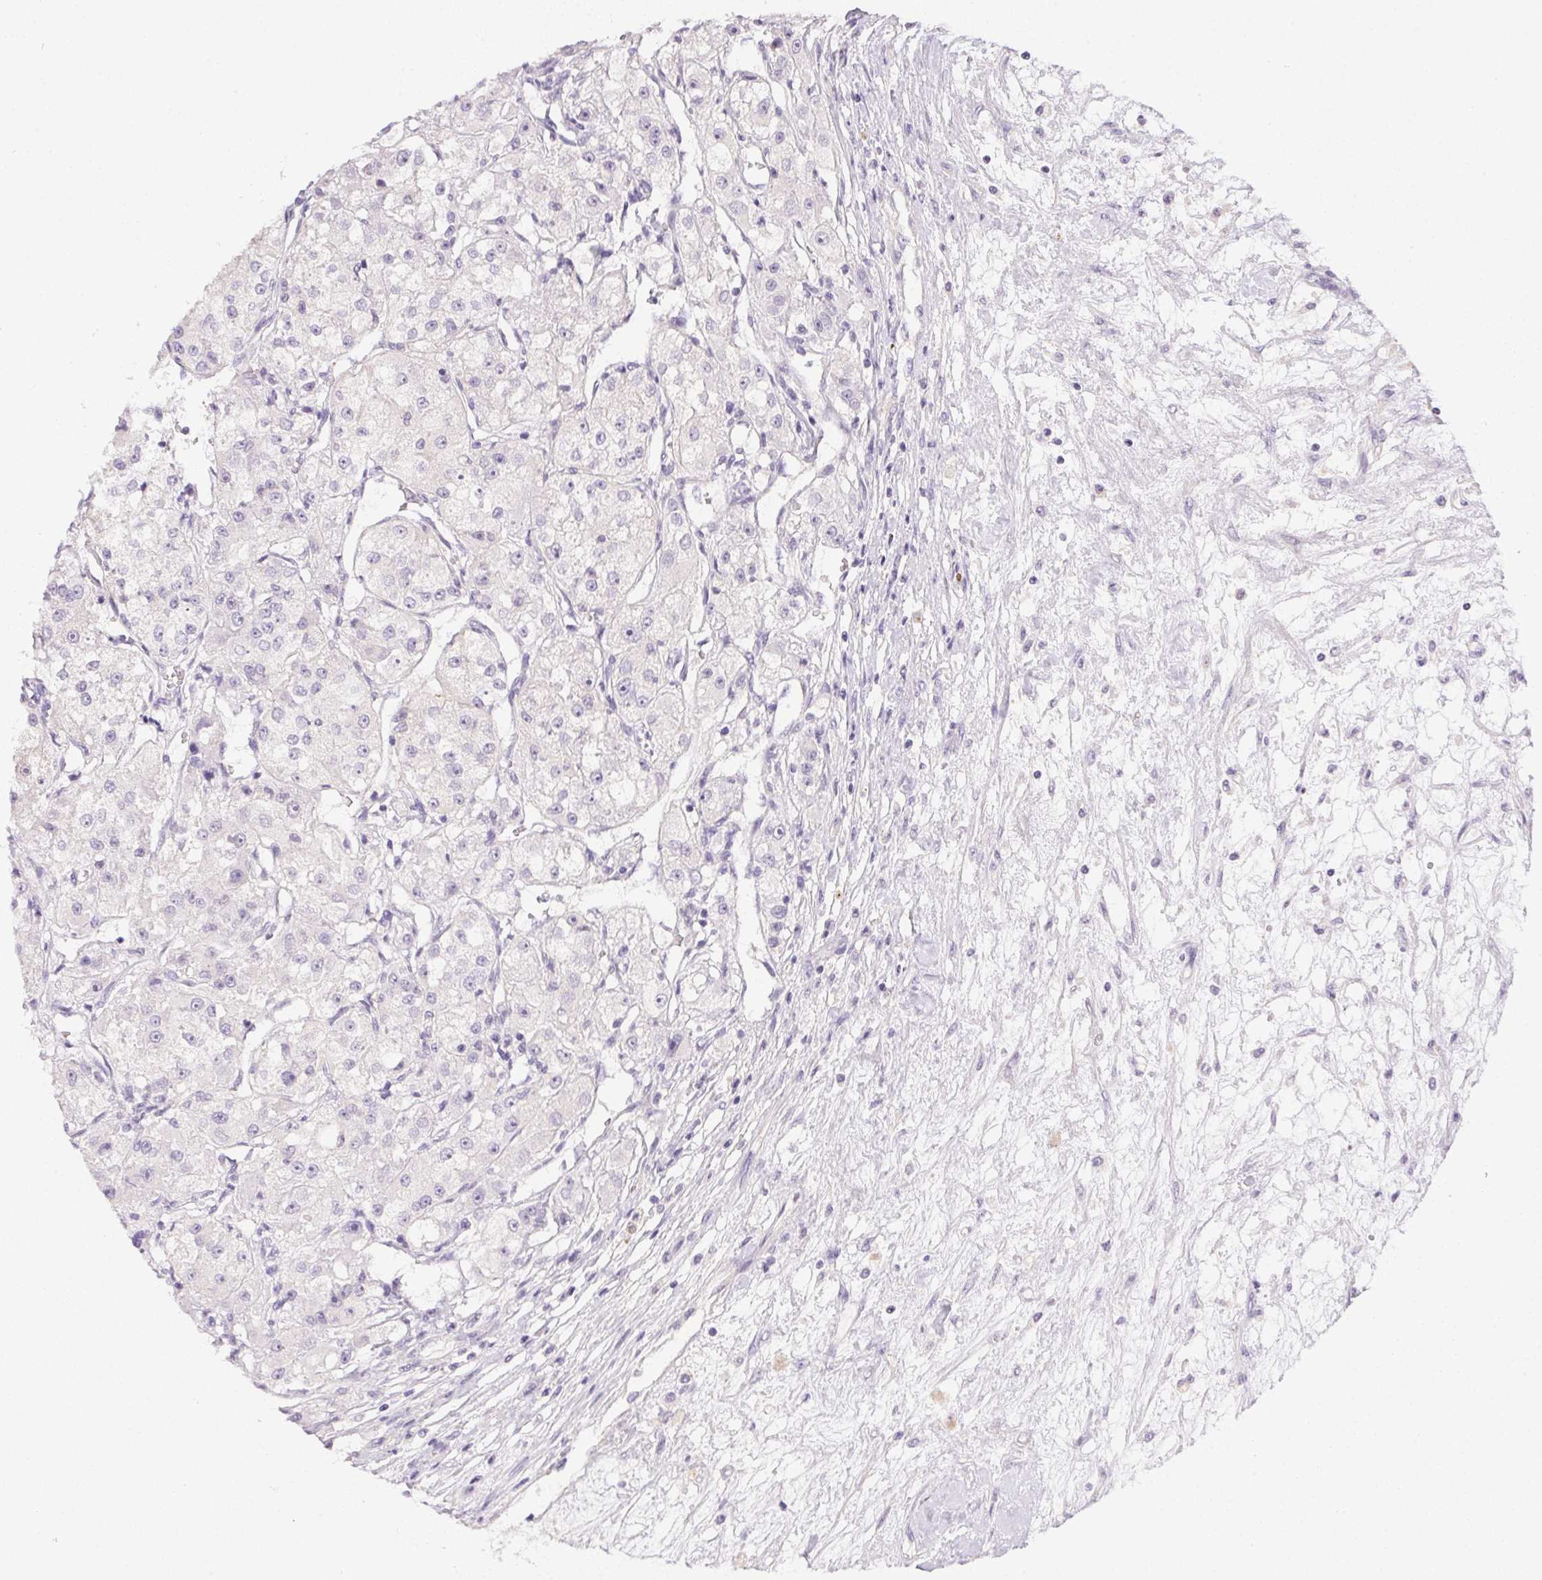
{"staining": {"intensity": "negative", "quantity": "none", "location": "none"}, "tissue": "renal cancer", "cell_type": "Tumor cells", "image_type": "cancer", "snomed": [{"axis": "morphology", "description": "Adenocarcinoma, NOS"}, {"axis": "topography", "description": "Kidney"}], "caption": "A high-resolution histopathology image shows immunohistochemistry (IHC) staining of adenocarcinoma (renal), which displays no significant staining in tumor cells. (Stains: DAB IHC with hematoxylin counter stain, Microscopy: brightfield microscopy at high magnification).", "gene": "SLC17A7", "patient": {"sex": "female", "age": 63}}